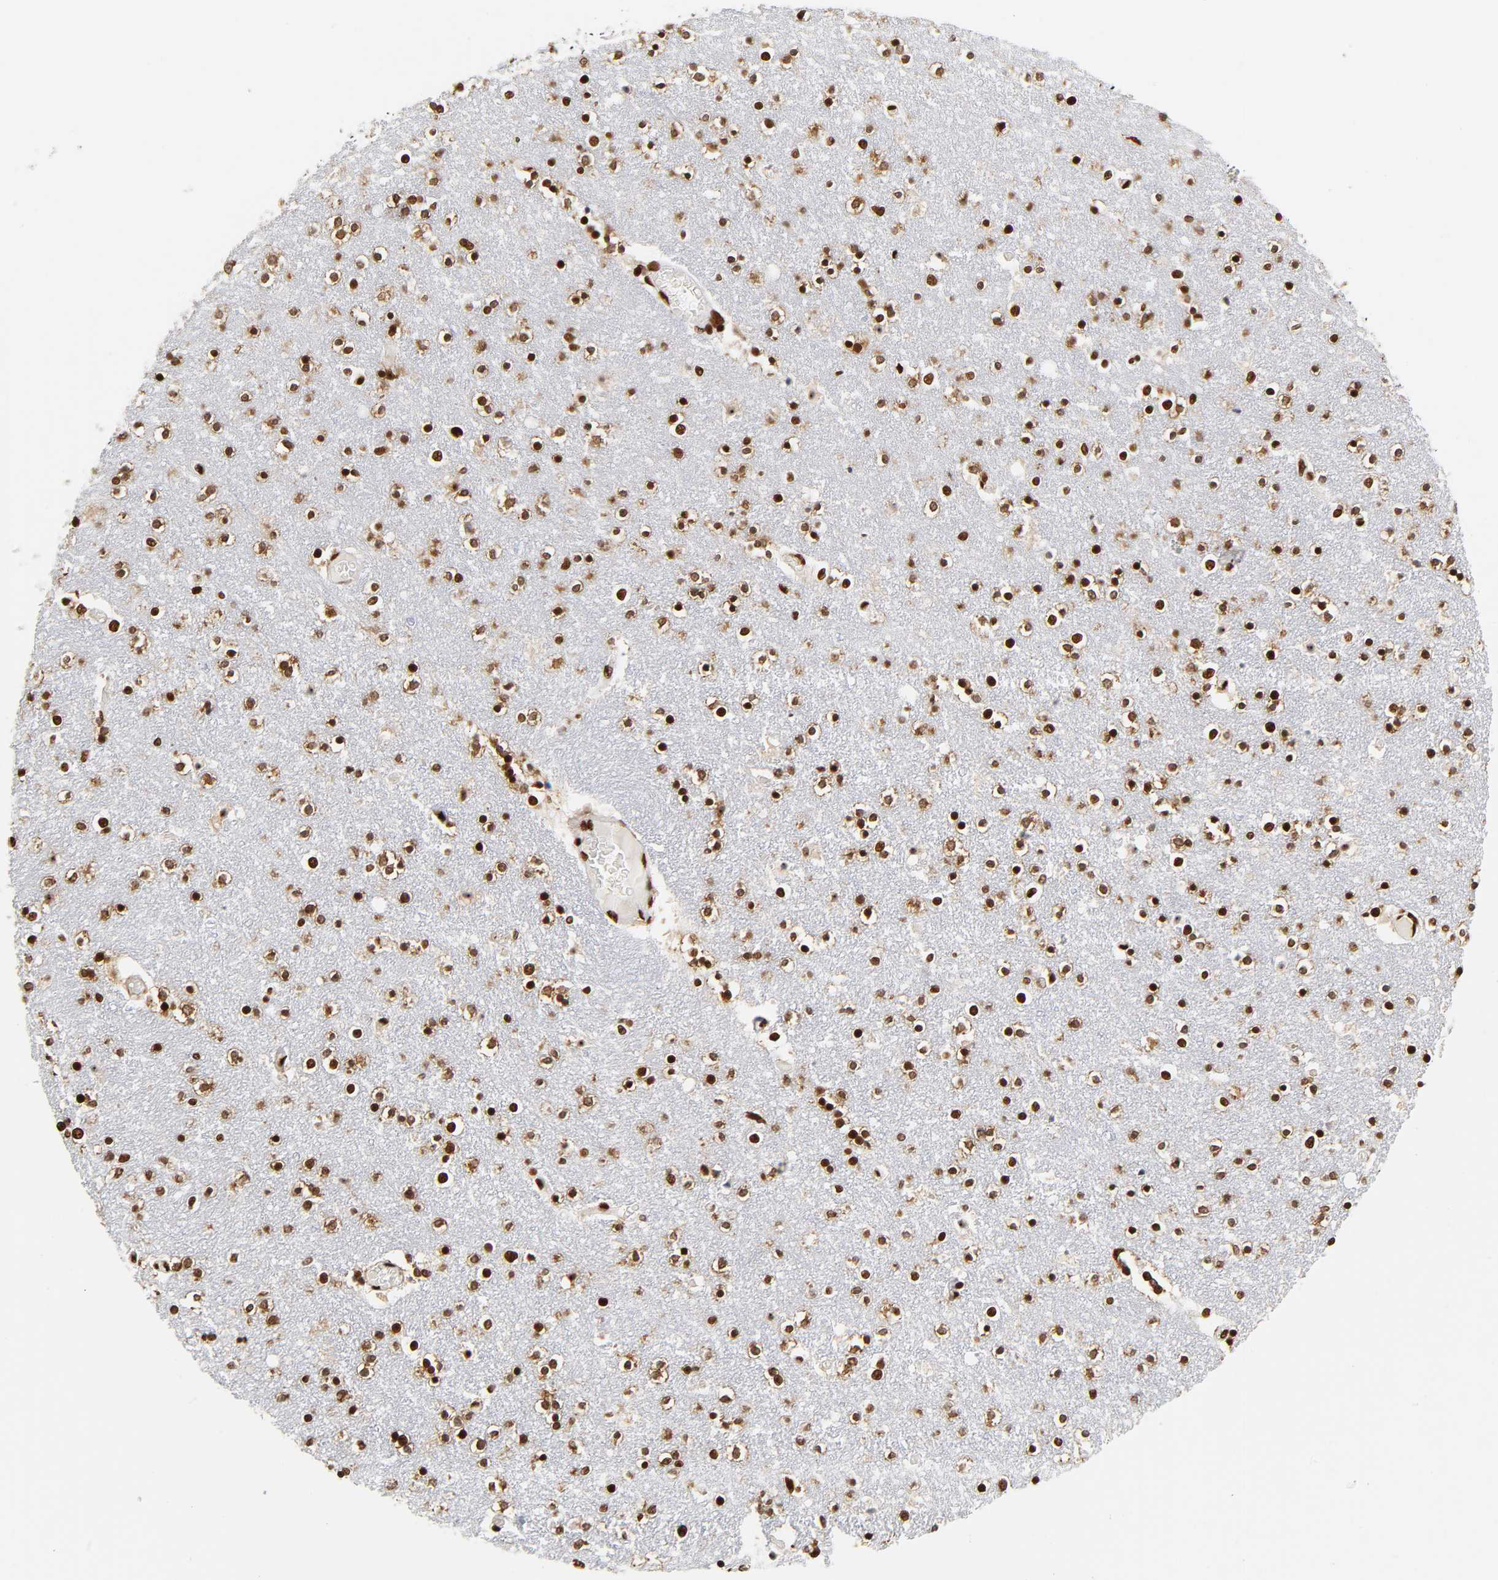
{"staining": {"intensity": "strong", "quantity": ">75%", "location": "nuclear"}, "tissue": "caudate", "cell_type": "Glial cells", "image_type": "normal", "snomed": [{"axis": "morphology", "description": "Normal tissue, NOS"}, {"axis": "topography", "description": "Lateral ventricle wall"}], "caption": "IHC (DAB) staining of benign caudate demonstrates strong nuclear protein positivity in about >75% of glial cells.", "gene": "XRCC6", "patient": {"sex": "female", "age": 54}}